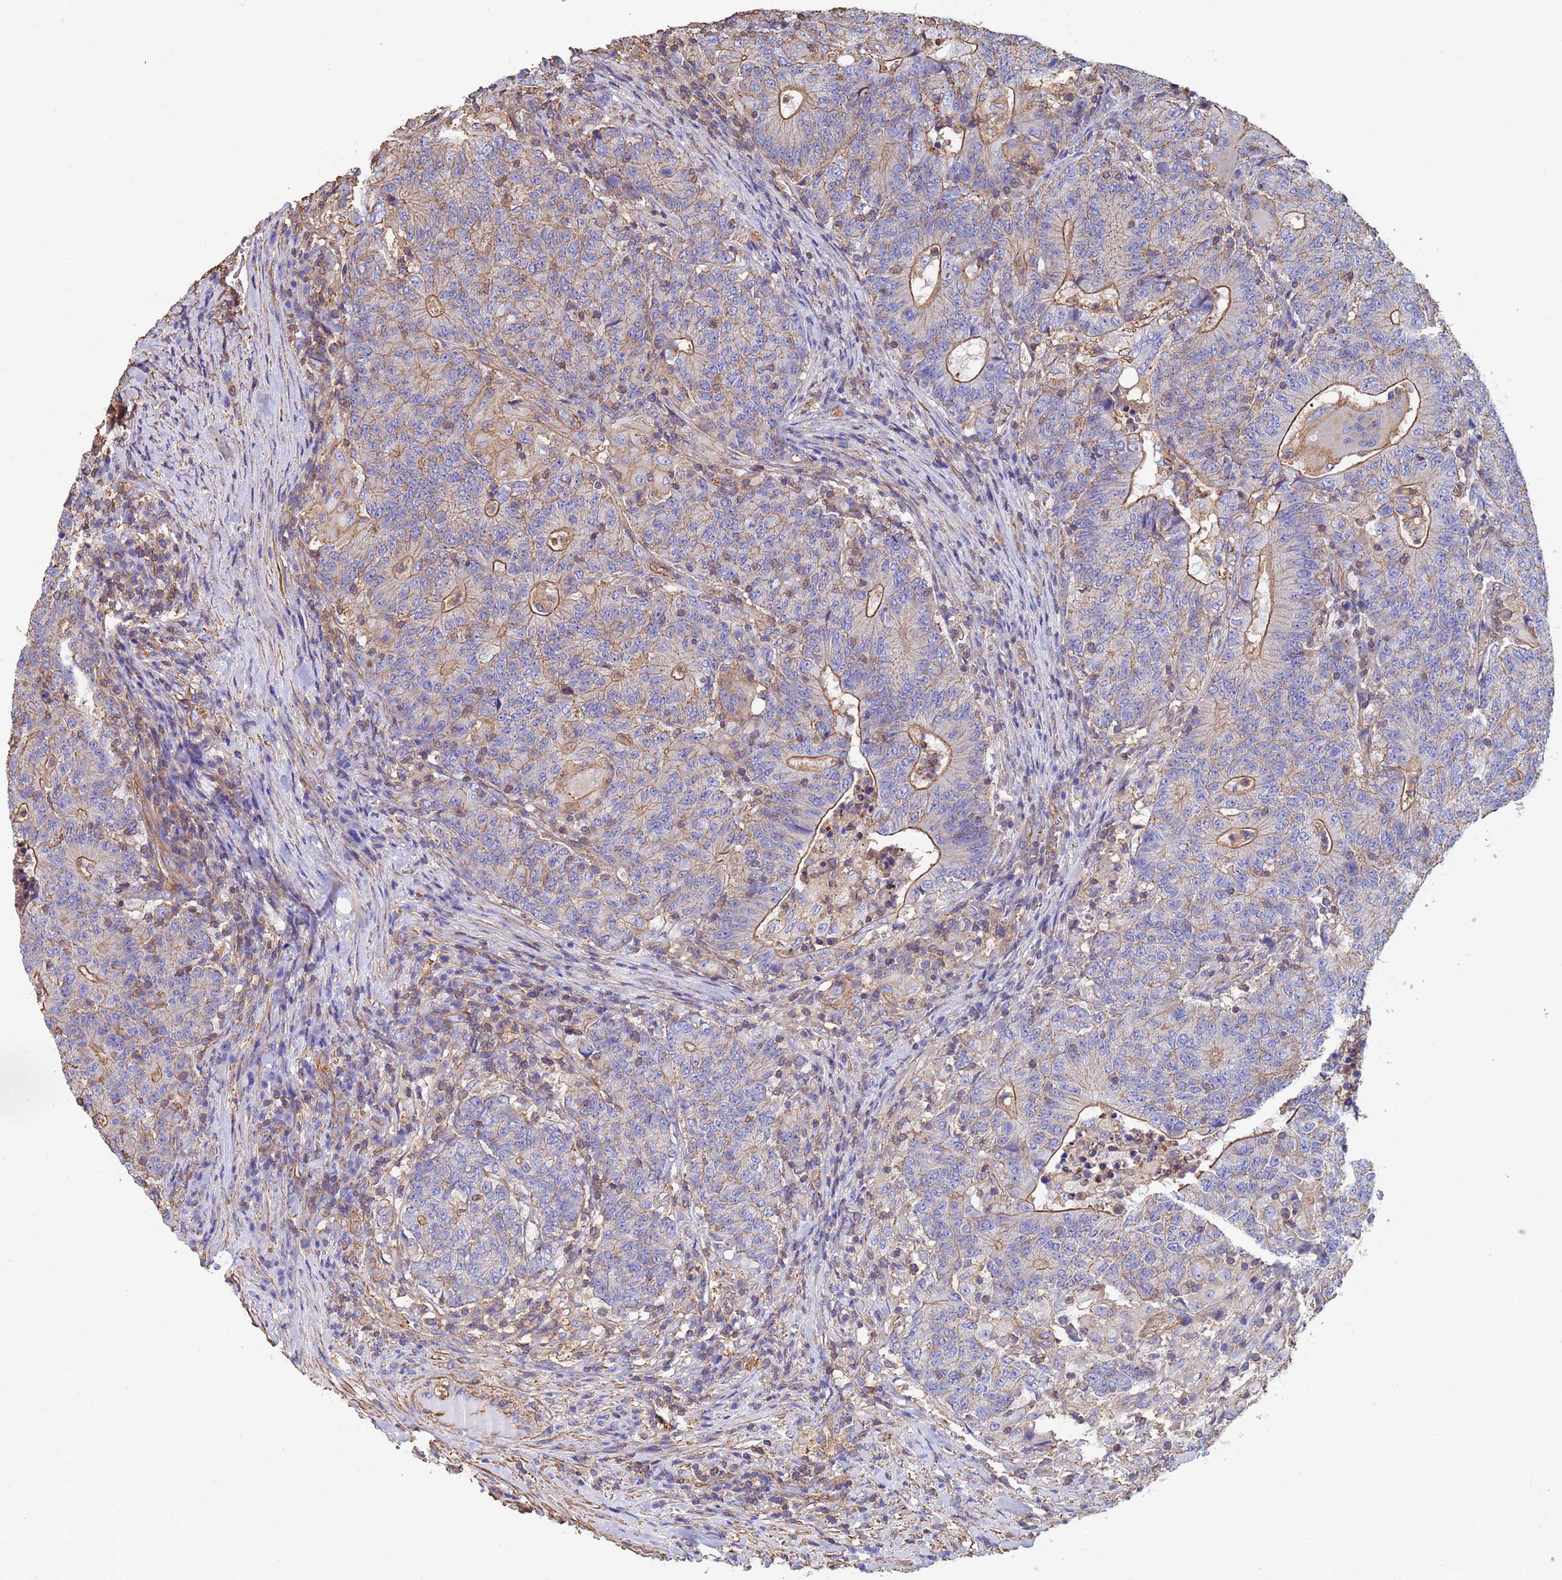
{"staining": {"intensity": "moderate", "quantity": "25%-75%", "location": "cytoplasmic/membranous"}, "tissue": "colorectal cancer", "cell_type": "Tumor cells", "image_type": "cancer", "snomed": [{"axis": "morphology", "description": "Adenocarcinoma, NOS"}, {"axis": "topography", "description": "Colon"}], "caption": "Colorectal cancer stained with DAB immunohistochemistry reveals medium levels of moderate cytoplasmic/membranous expression in approximately 25%-75% of tumor cells.", "gene": "MYL12A", "patient": {"sex": "female", "age": 75}}